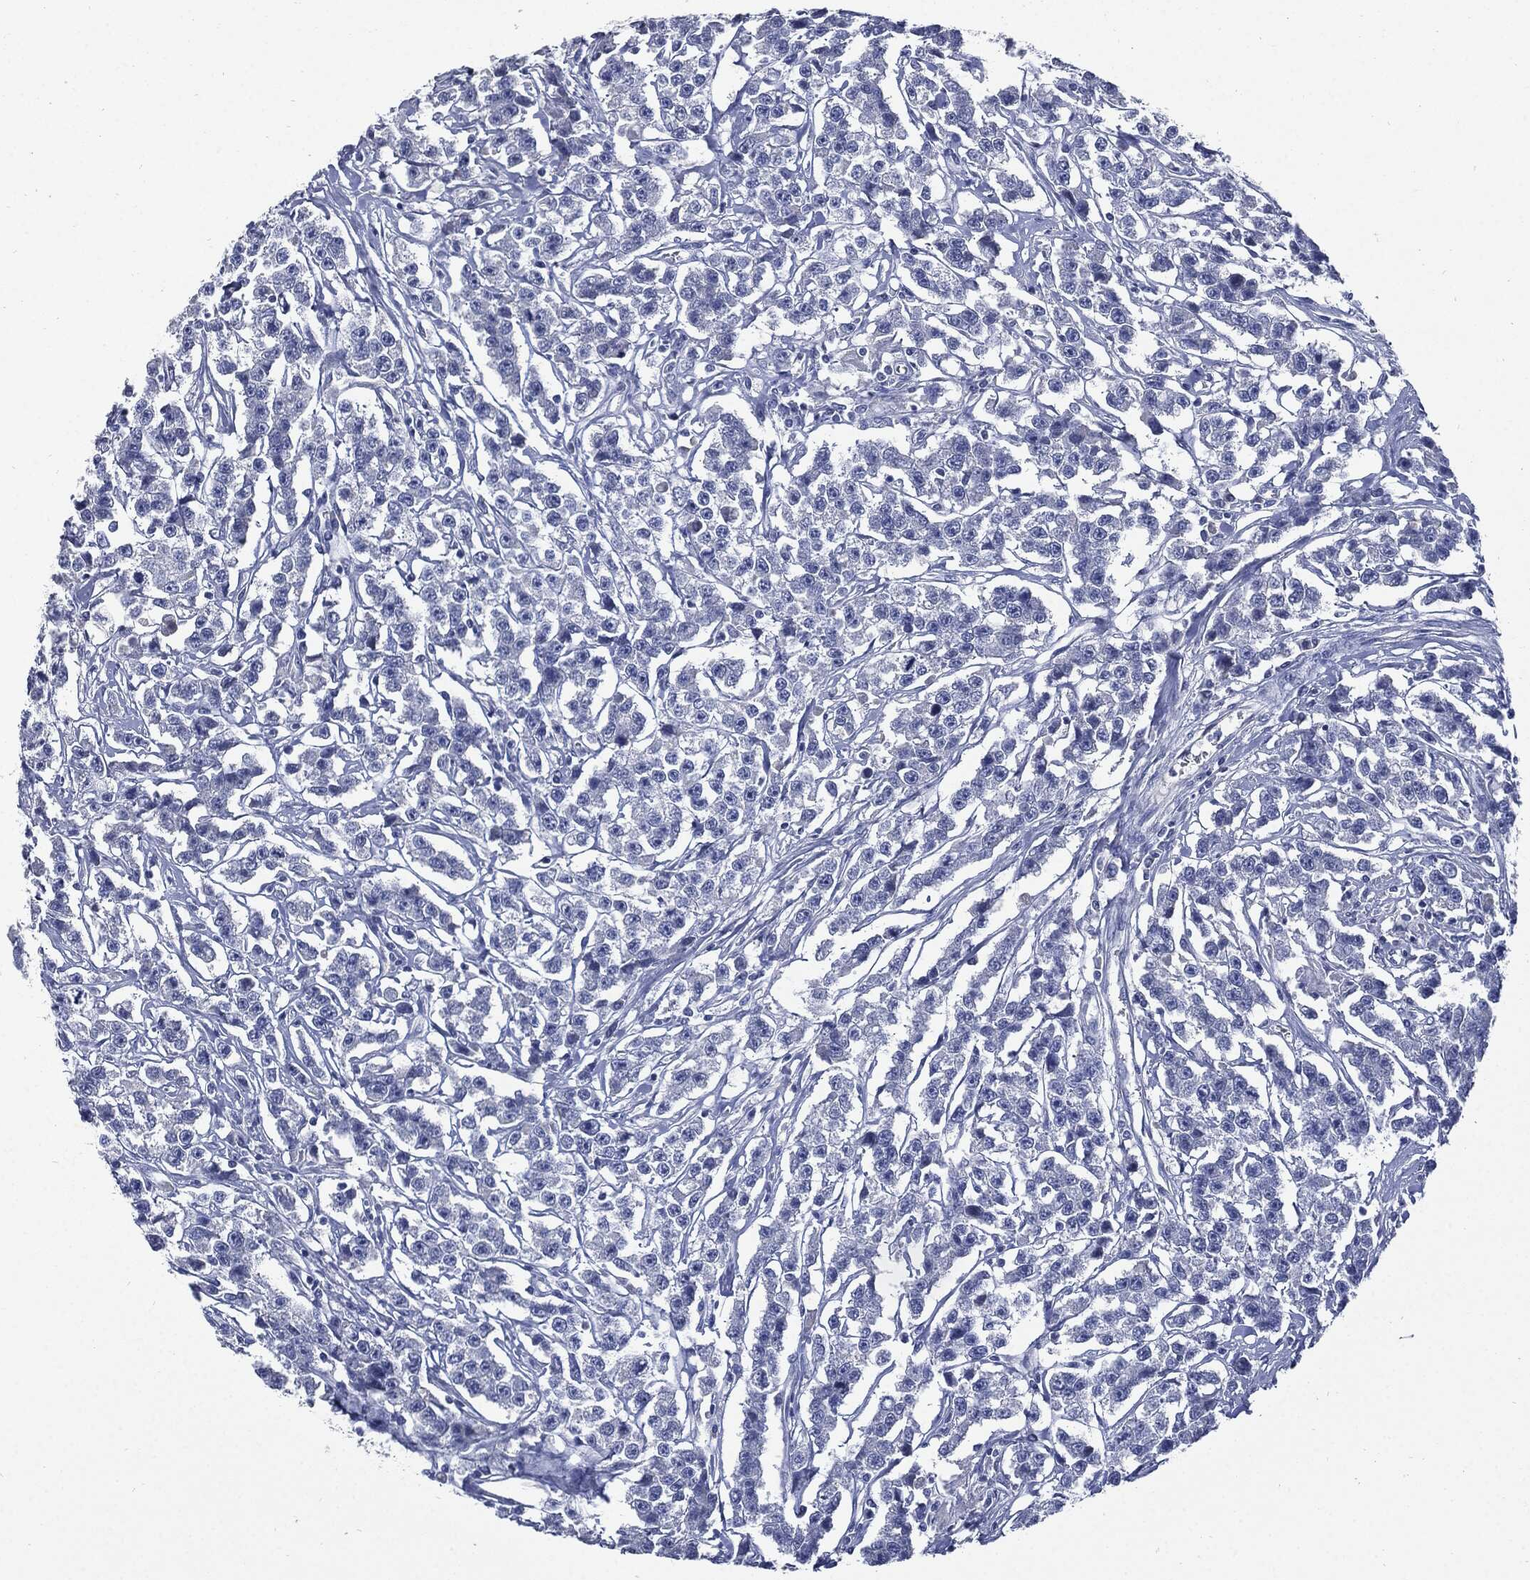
{"staining": {"intensity": "negative", "quantity": "none", "location": "none"}, "tissue": "testis cancer", "cell_type": "Tumor cells", "image_type": "cancer", "snomed": [{"axis": "morphology", "description": "Seminoma, NOS"}, {"axis": "topography", "description": "Testis"}], "caption": "Seminoma (testis) was stained to show a protein in brown. There is no significant positivity in tumor cells.", "gene": "CPE", "patient": {"sex": "male", "age": 59}}